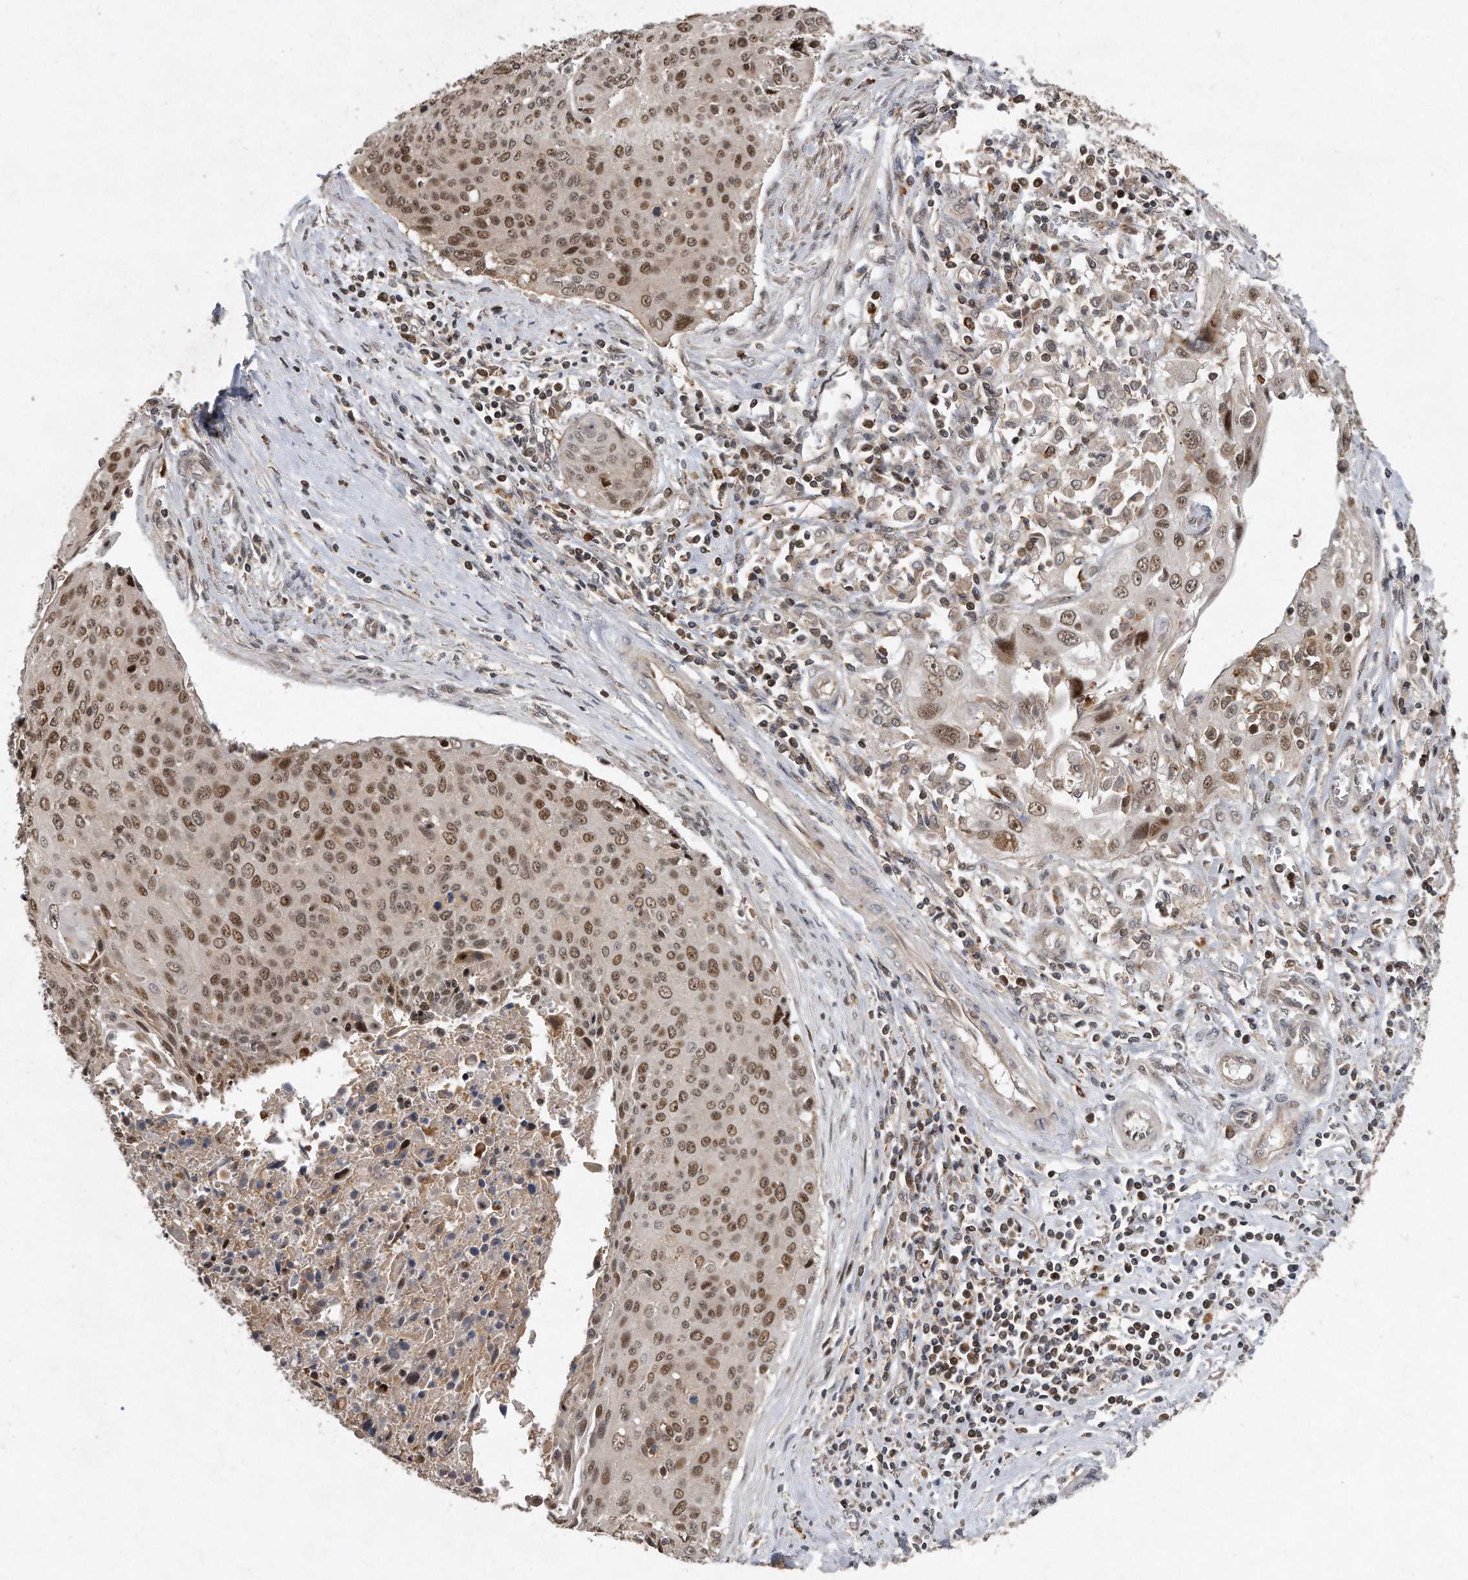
{"staining": {"intensity": "moderate", "quantity": ">75%", "location": "nuclear"}, "tissue": "cervical cancer", "cell_type": "Tumor cells", "image_type": "cancer", "snomed": [{"axis": "morphology", "description": "Squamous cell carcinoma, NOS"}, {"axis": "topography", "description": "Cervix"}], "caption": "Immunohistochemical staining of cervical cancer (squamous cell carcinoma) demonstrates medium levels of moderate nuclear protein expression in about >75% of tumor cells. Ihc stains the protein of interest in brown and the nuclei are stained blue.", "gene": "PGBD2", "patient": {"sex": "female", "age": 55}}